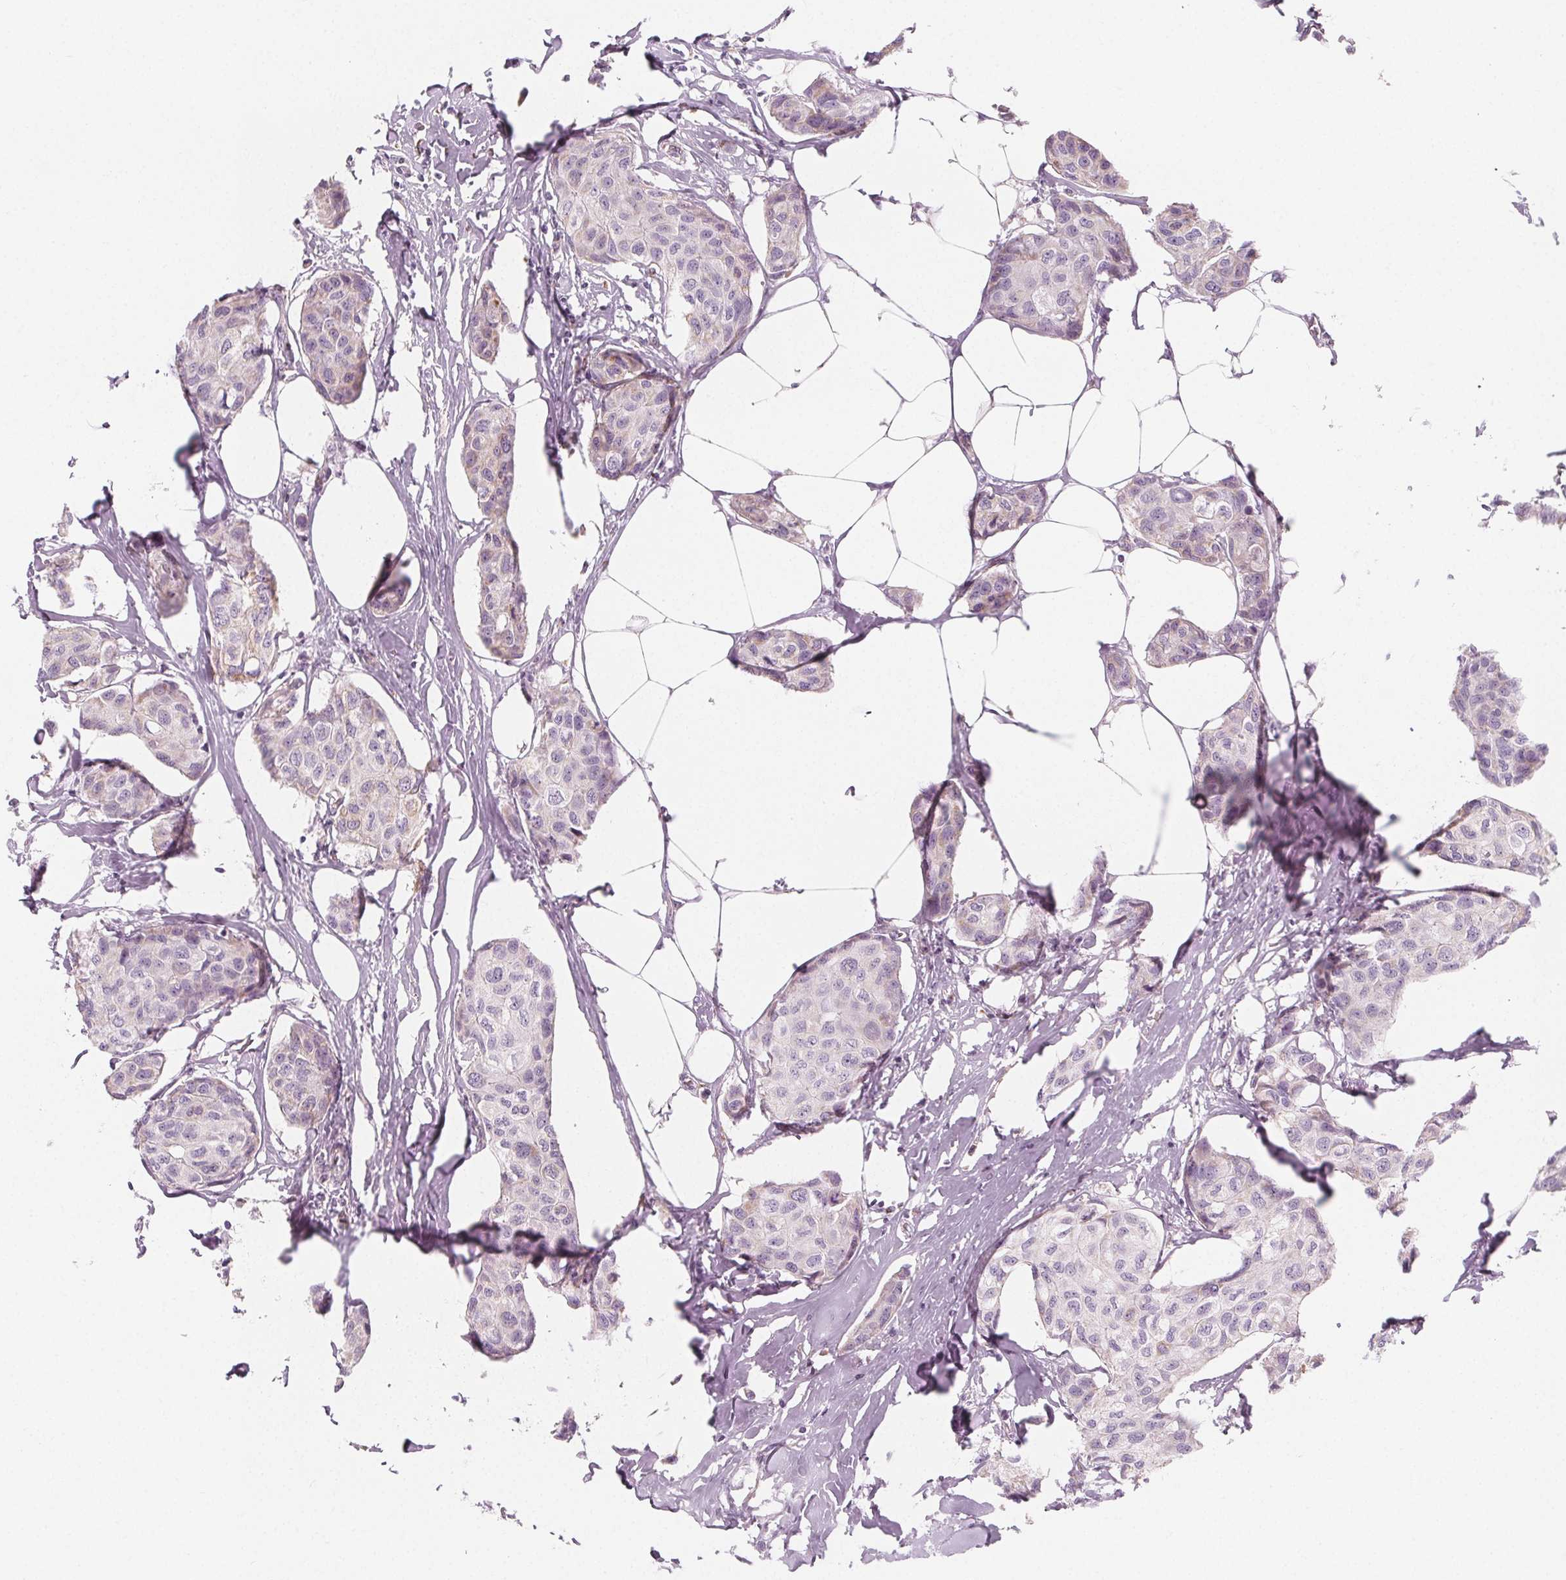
{"staining": {"intensity": "negative", "quantity": "none", "location": "none"}, "tissue": "breast cancer", "cell_type": "Tumor cells", "image_type": "cancer", "snomed": [{"axis": "morphology", "description": "Duct carcinoma"}, {"axis": "topography", "description": "Breast"}], "caption": "Tumor cells show no significant positivity in breast infiltrating ductal carcinoma.", "gene": "IL17C", "patient": {"sex": "female", "age": 80}}